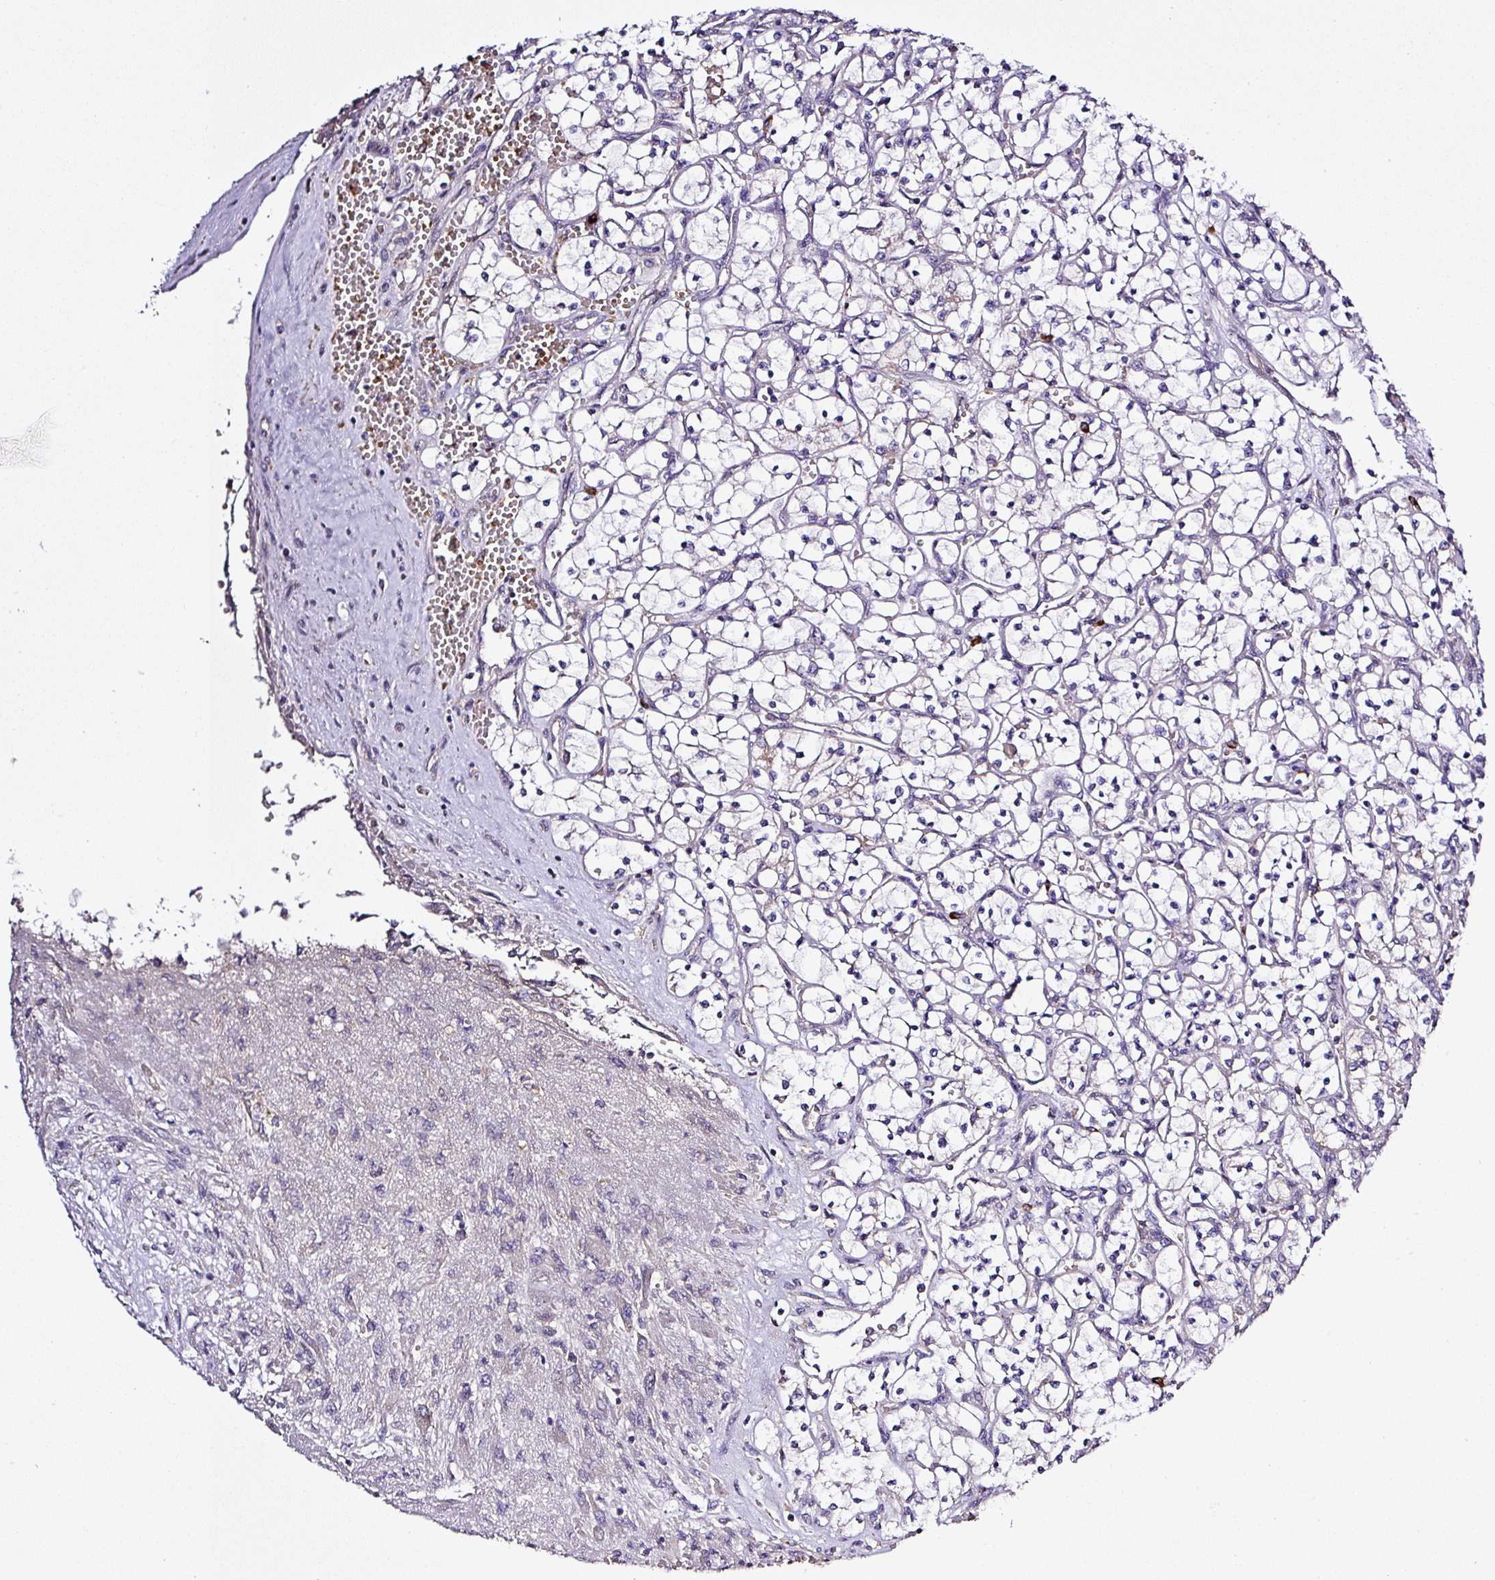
{"staining": {"intensity": "negative", "quantity": "none", "location": "none"}, "tissue": "renal cancer", "cell_type": "Tumor cells", "image_type": "cancer", "snomed": [{"axis": "morphology", "description": "Adenocarcinoma, NOS"}, {"axis": "topography", "description": "Kidney"}], "caption": "The immunohistochemistry (IHC) micrograph has no significant staining in tumor cells of renal adenocarcinoma tissue.", "gene": "ZNF513", "patient": {"sex": "female", "age": 69}}